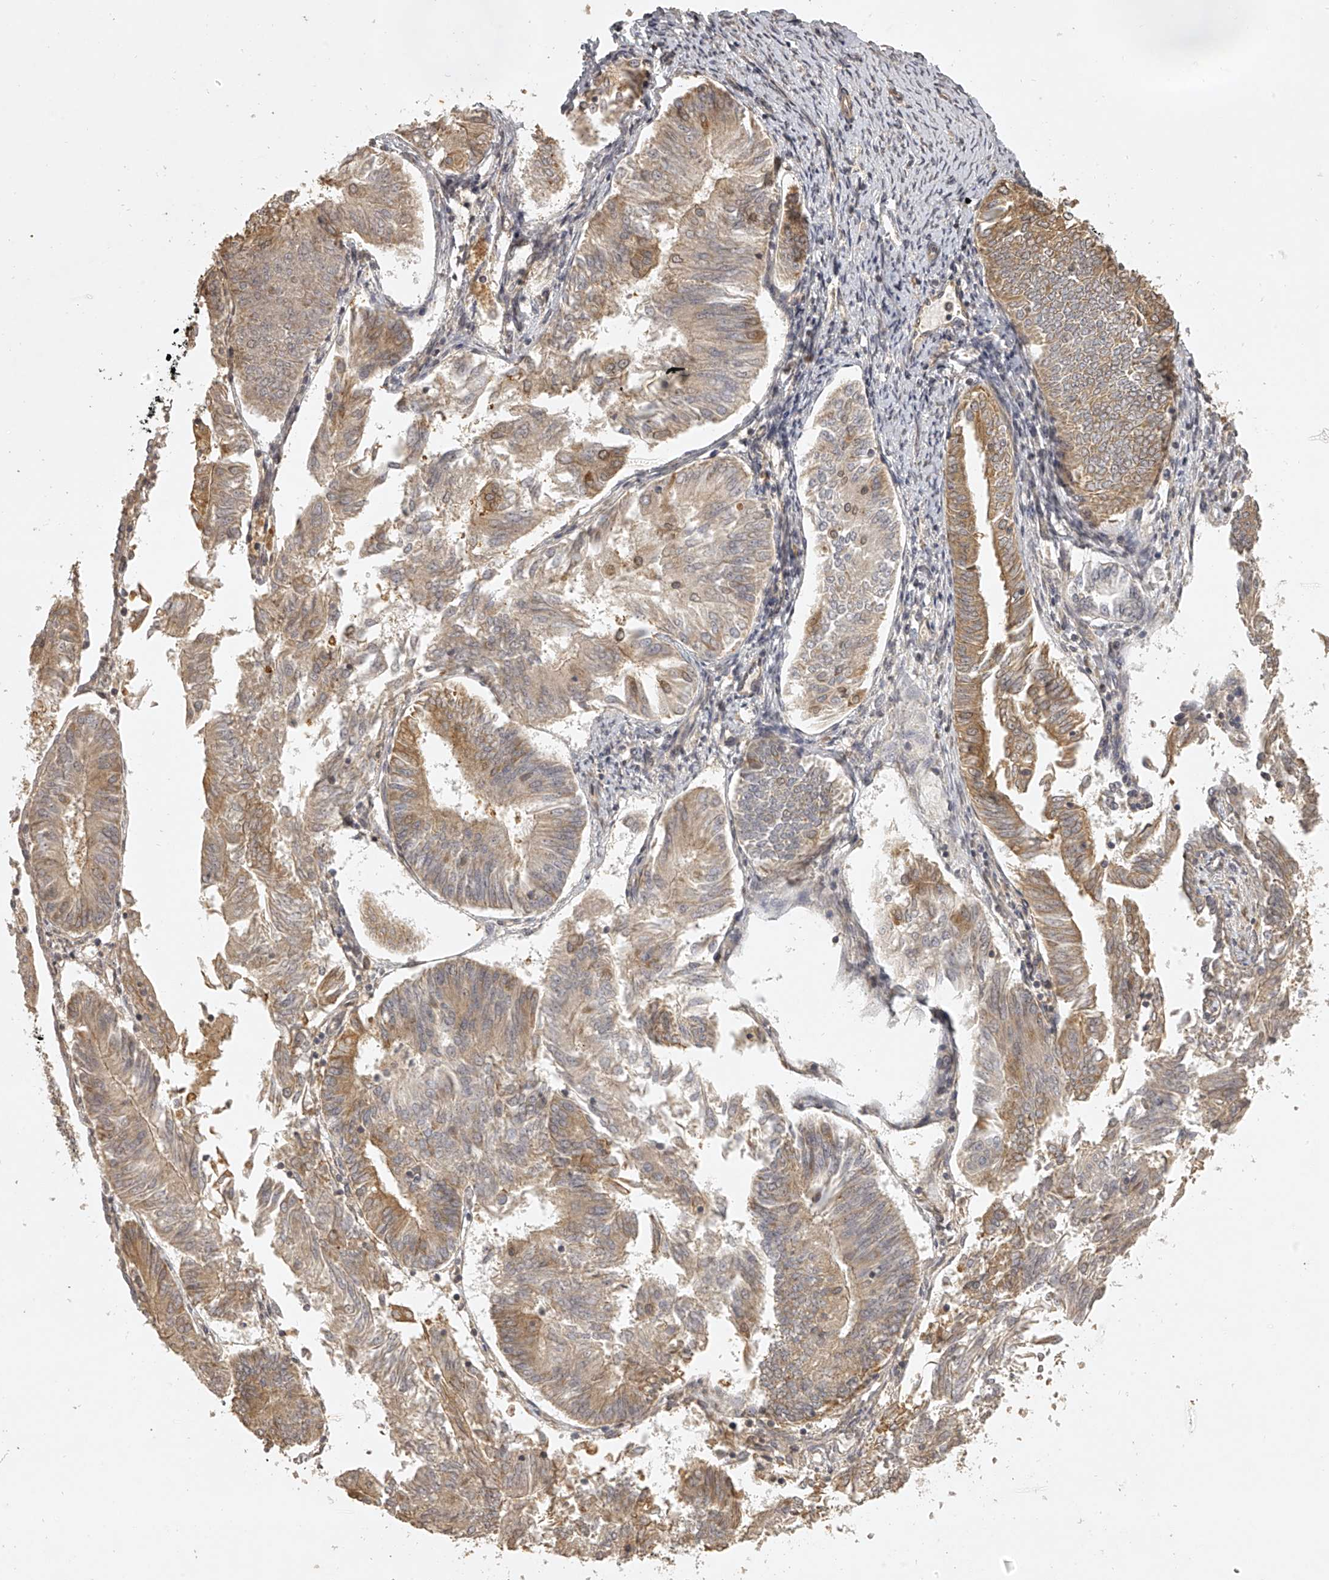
{"staining": {"intensity": "moderate", "quantity": "25%-75%", "location": "cytoplasmic/membranous"}, "tissue": "endometrial cancer", "cell_type": "Tumor cells", "image_type": "cancer", "snomed": [{"axis": "morphology", "description": "Adenocarcinoma, NOS"}, {"axis": "topography", "description": "Endometrium"}], "caption": "Human endometrial cancer stained with a protein marker shows moderate staining in tumor cells.", "gene": "NFS1", "patient": {"sex": "female", "age": 58}}